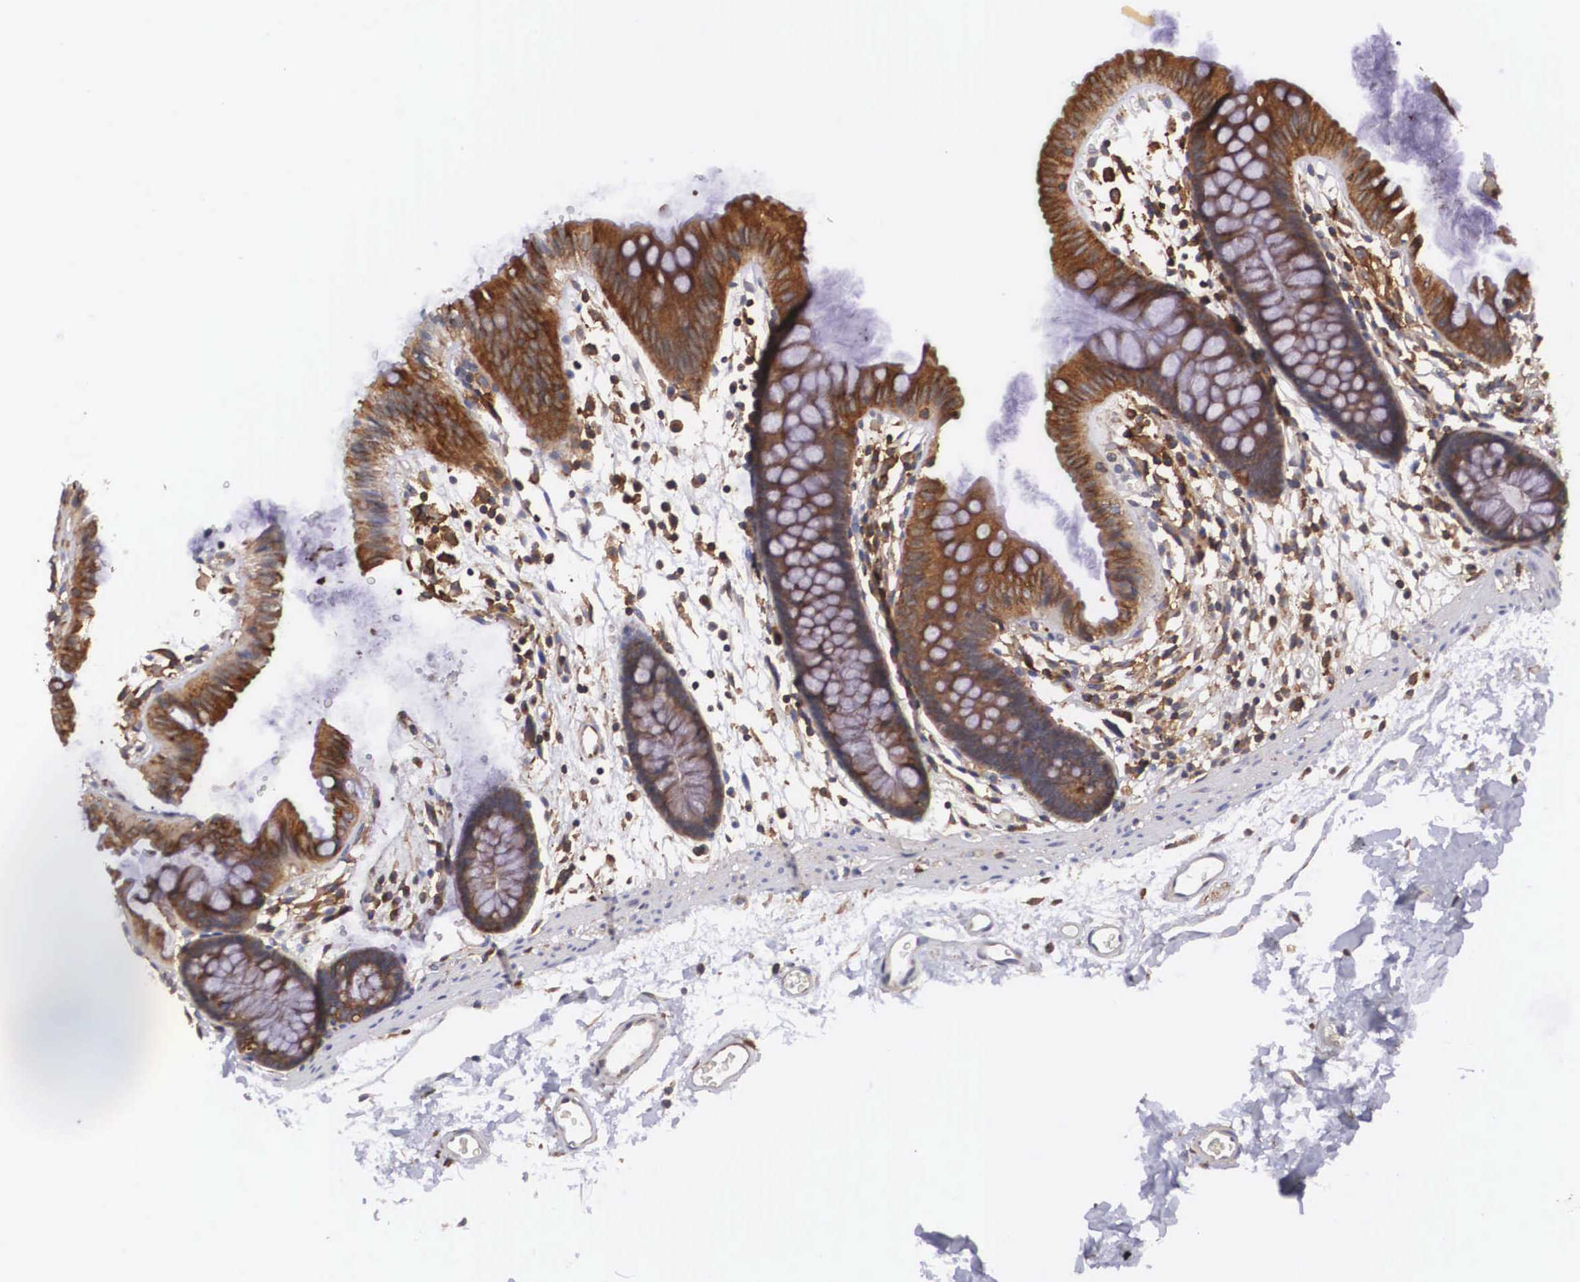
{"staining": {"intensity": "weak", "quantity": ">75%", "location": "cytoplasmic/membranous"}, "tissue": "colon", "cell_type": "Endothelial cells", "image_type": "normal", "snomed": [{"axis": "morphology", "description": "Normal tissue, NOS"}, {"axis": "topography", "description": "Colon"}], "caption": "IHC photomicrograph of normal human colon stained for a protein (brown), which displays low levels of weak cytoplasmic/membranous staining in approximately >75% of endothelial cells.", "gene": "GRIPAP1", "patient": {"sex": "male", "age": 54}}